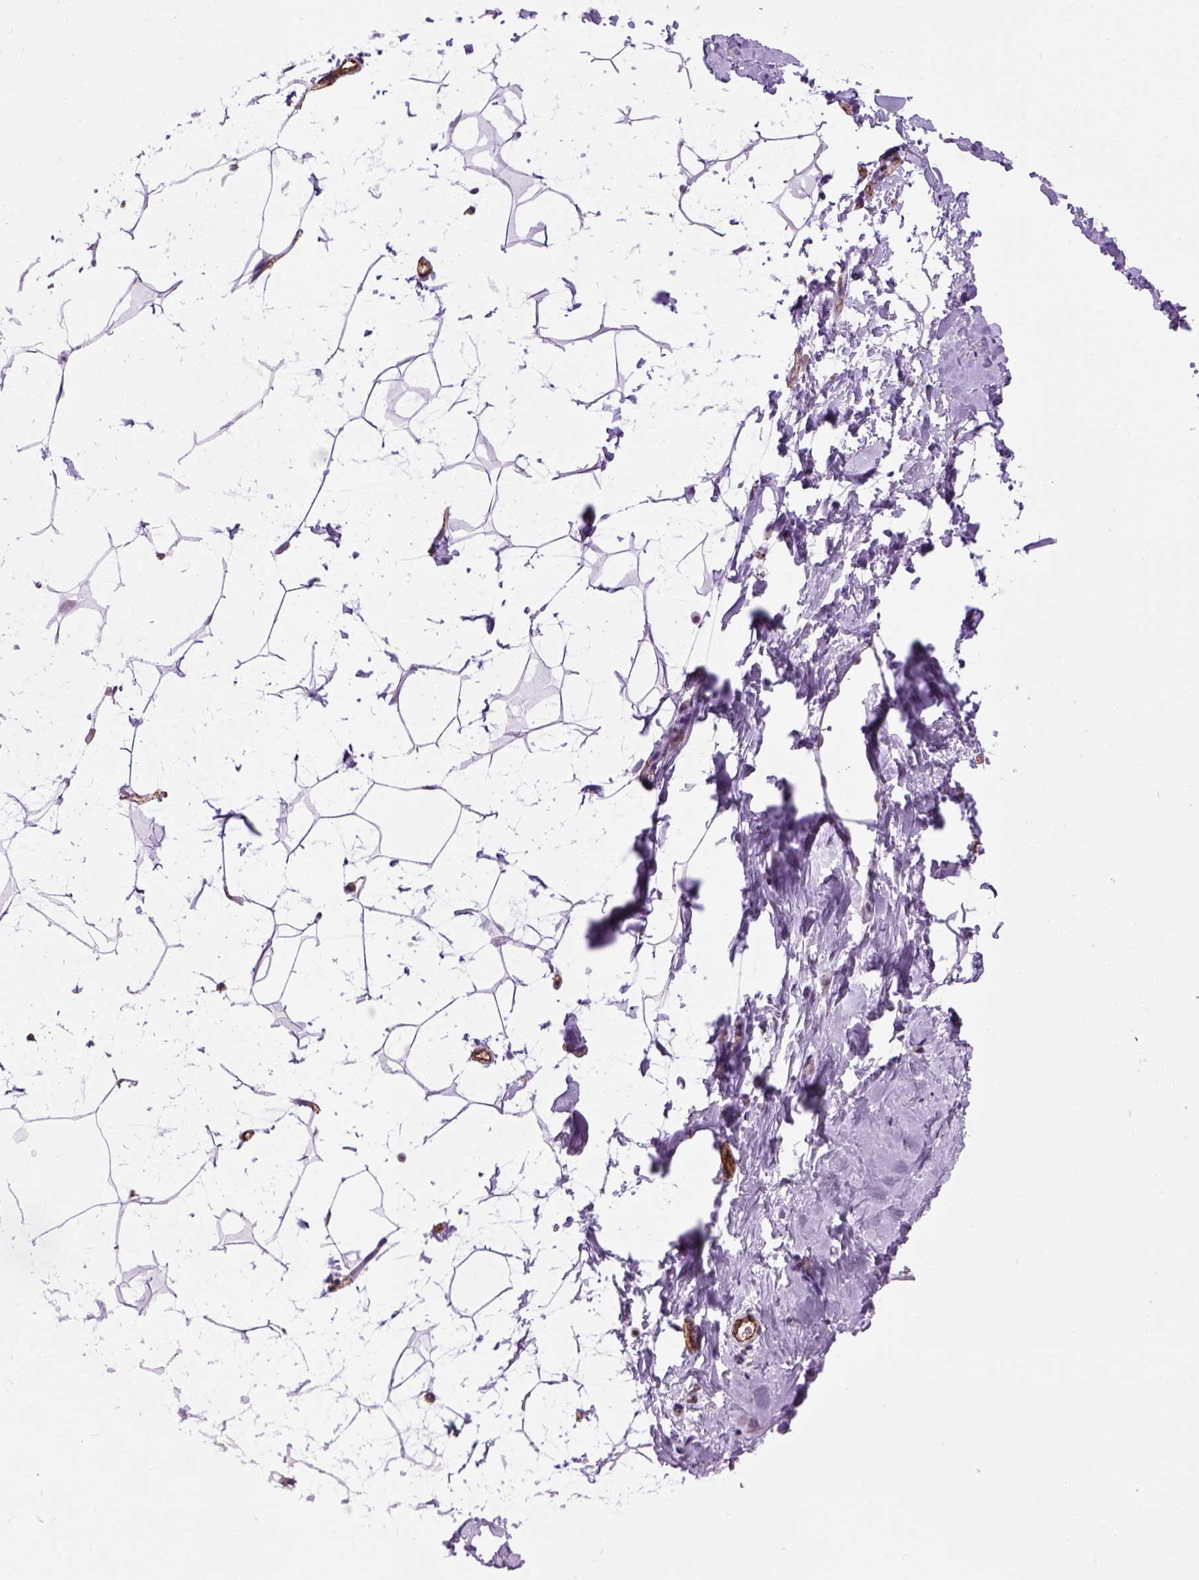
{"staining": {"intensity": "negative", "quantity": "none", "location": "none"}, "tissue": "breast", "cell_type": "Adipocytes", "image_type": "normal", "snomed": [{"axis": "morphology", "description": "Normal tissue, NOS"}, {"axis": "topography", "description": "Breast"}], "caption": "This micrograph is of benign breast stained with immunohistochemistry to label a protein in brown with the nuclei are counter-stained blue. There is no positivity in adipocytes.", "gene": "VWF", "patient": {"sex": "female", "age": 32}}